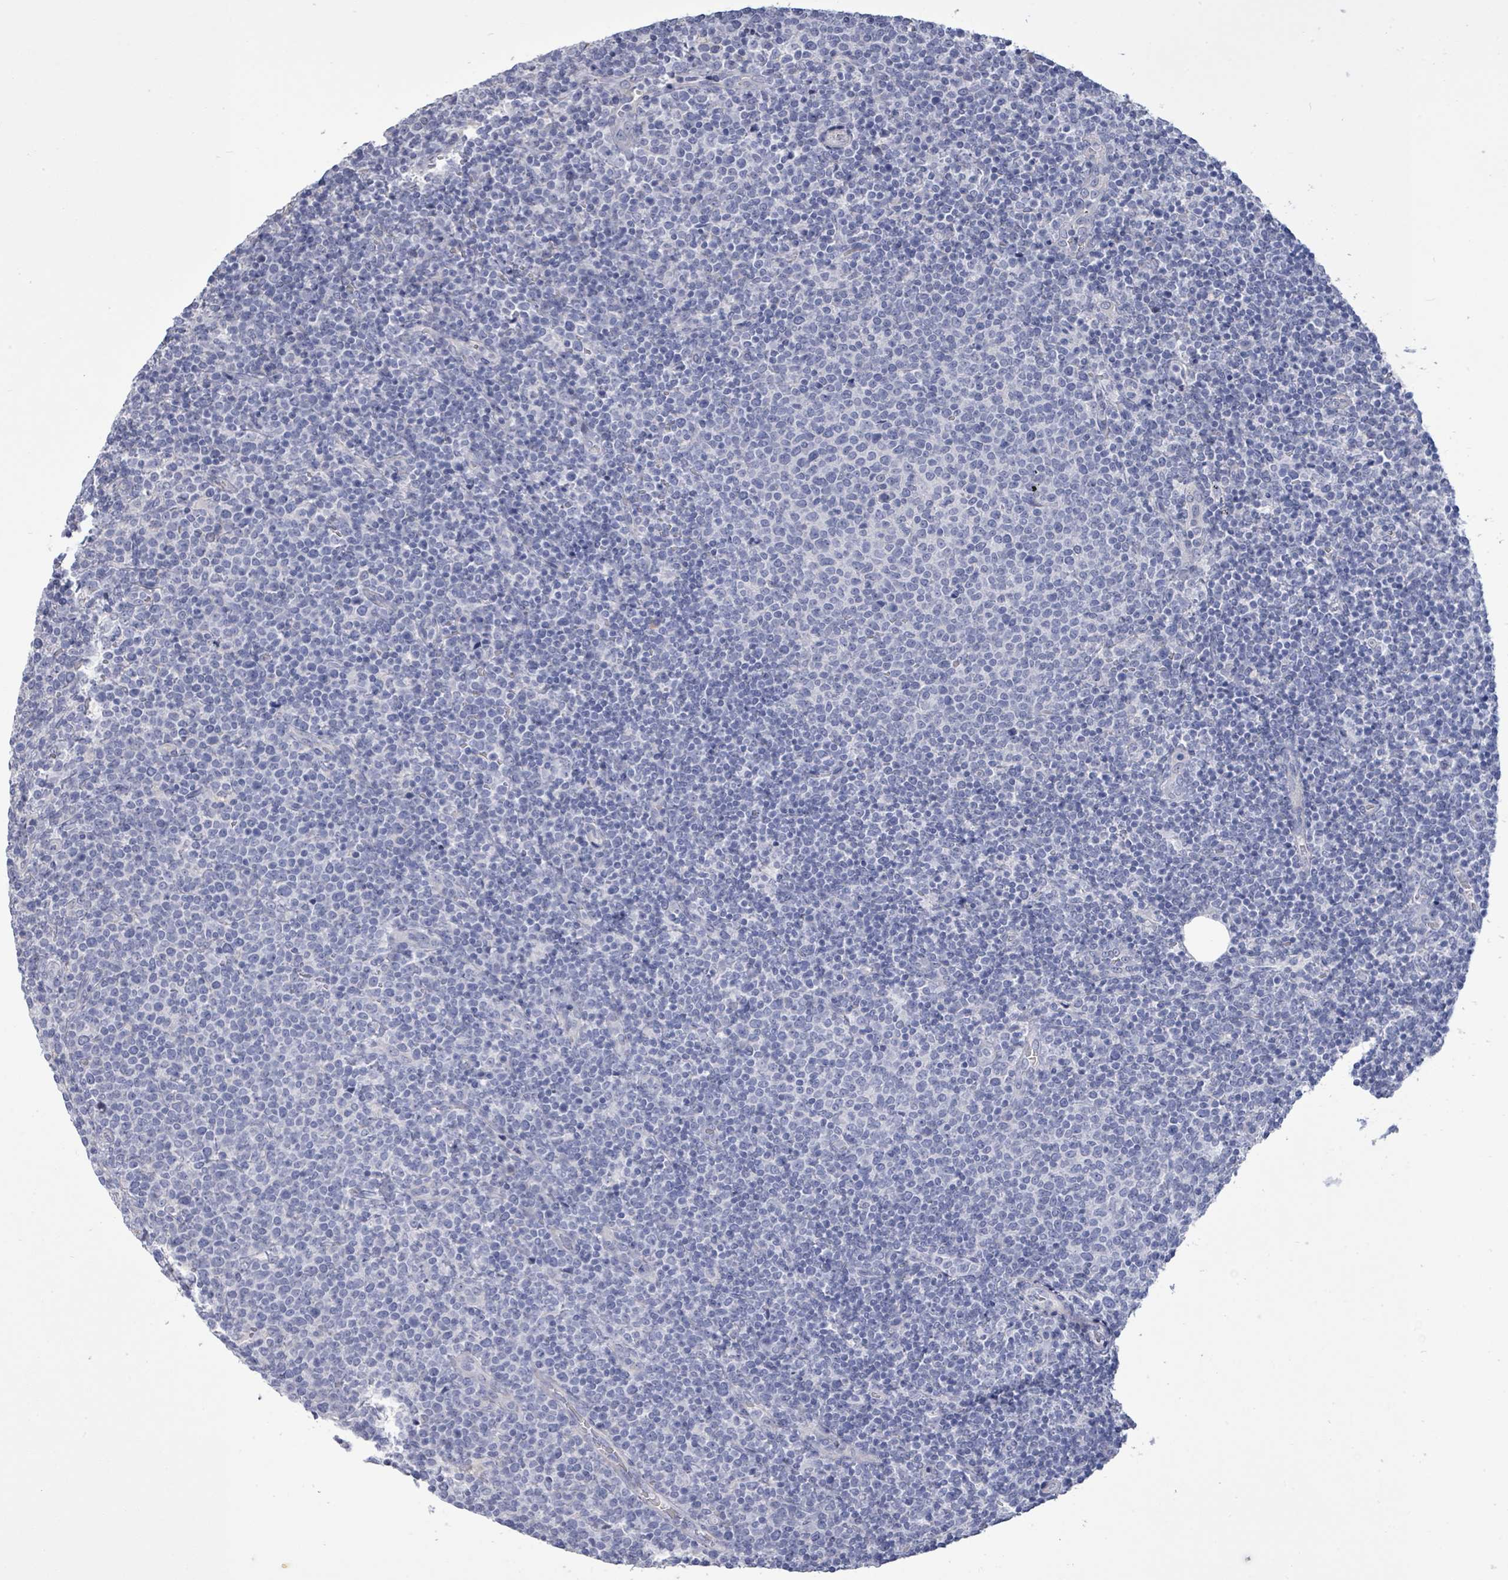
{"staining": {"intensity": "negative", "quantity": "none", "location": "none"}, "tissue": "lymphoma", "cell_type": "Tumor cells", "image_type": "cancer", "snomed": [{"axis": "morphology", "description": "Malignant lymphoma, non-Hodgkin's type, High grade"}, {"axis": "topography", "description": "Lymph node"}], "caption": "A high-resolution photomicrograph shows immunohistochemistry staining of high-grade malignant lymphoma, non-Hodgkin's type, which reveals no significant staining in tumor cells.", "gene": "CT45A5", "patient": {"sex": "male", "age": 61}}